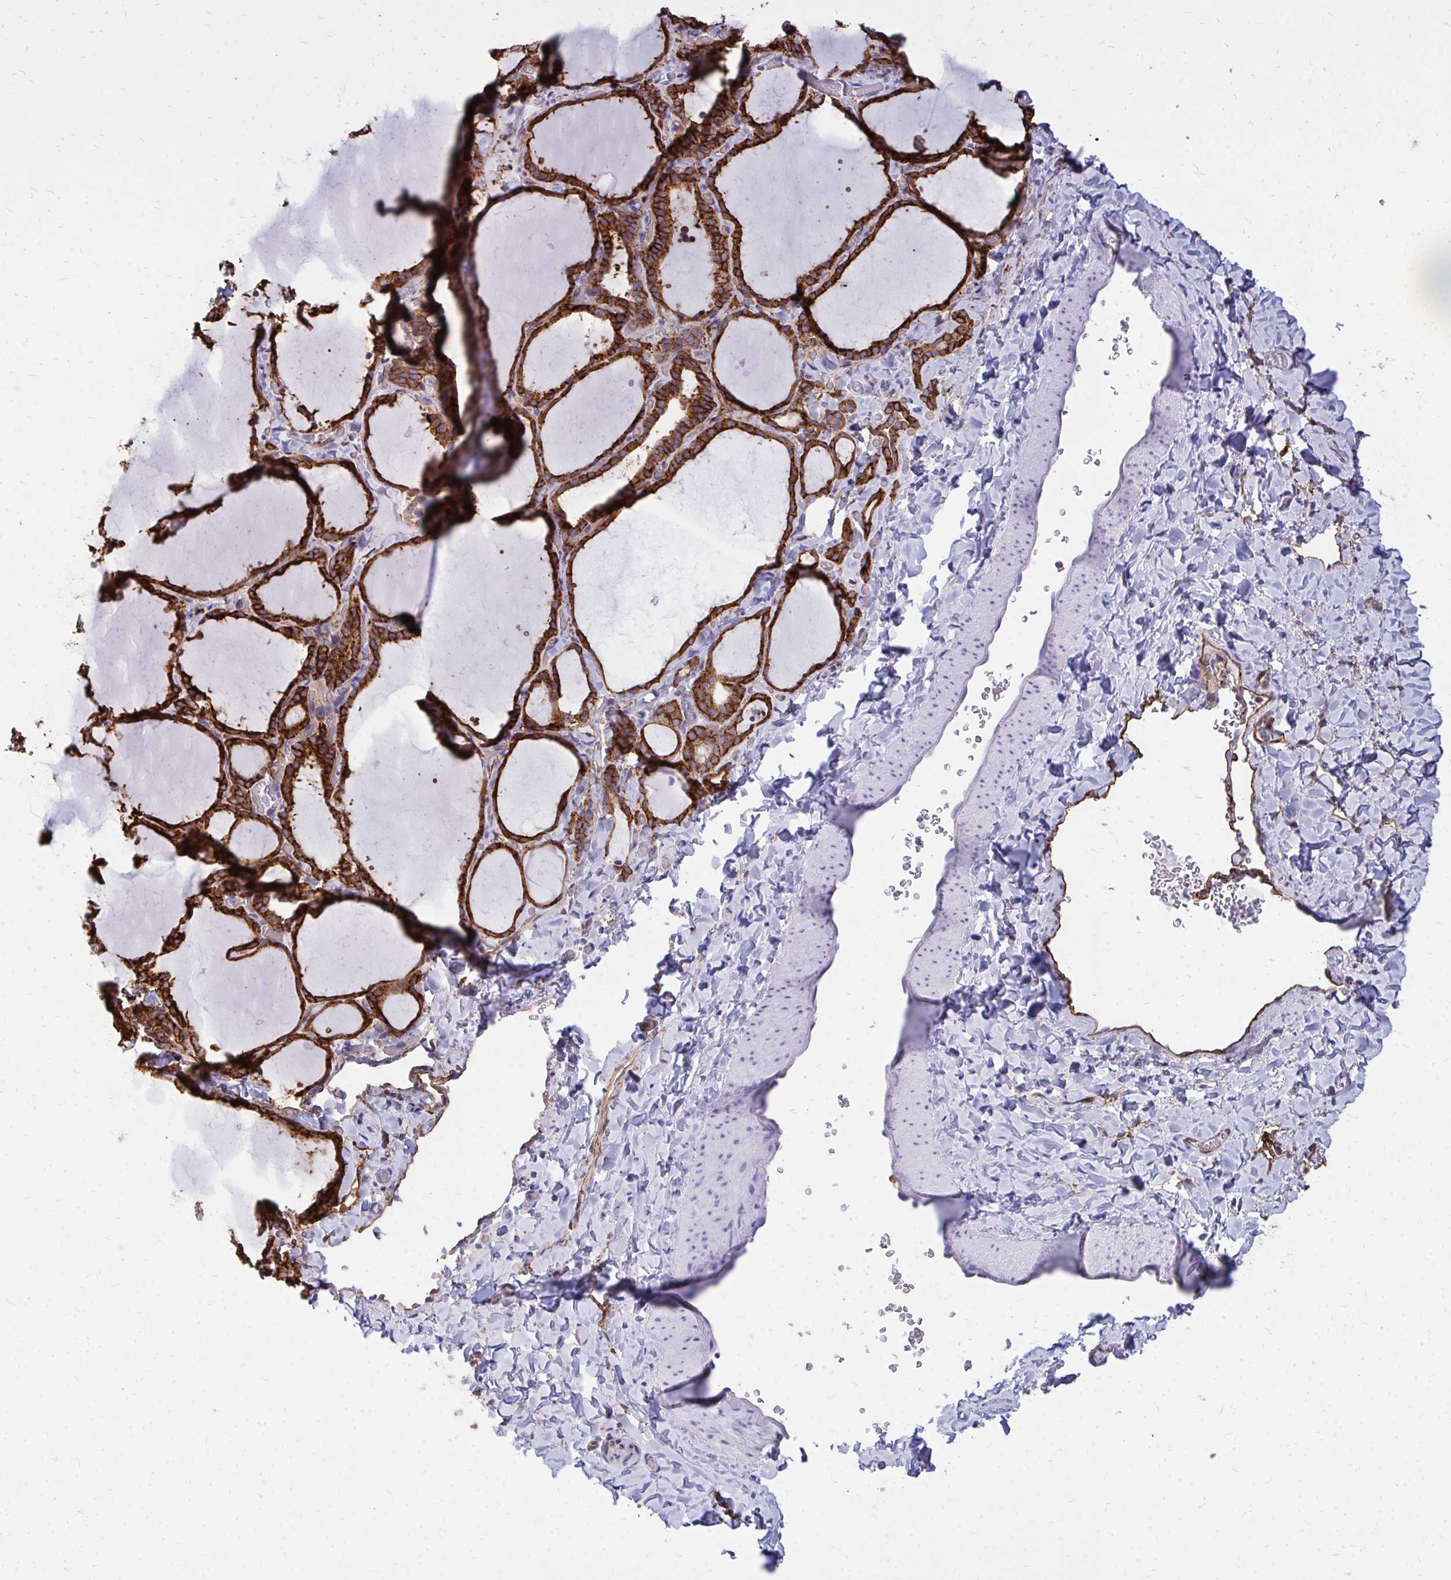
{"staining": {"intensity": "strong", "quantity": ">75%", "location": "cytoplasmic/membranous"}, "tissue": "thyroid gland", "cell_type": "Glandular cells", "image_type": "normal", "snomed": [{"axis": "morphology", "description": "Normal tissue, NOS"}, {"axis": "topography", "description": "Thyroid gland"}], "caption": "DAB (3,3'-diaminobenzidine) immunohistochemical staining of benign thyroid gland demonstrates strong cytoplasmic/membranous protein expression in about >75% of glandular cells. The staining was performed using DAB, with brown indicating positive protein expression. Nuclei are stained blue with hematoxylin.", "gene": "MARCKSL1", "patient": {"sex": "female", "age": 22}}